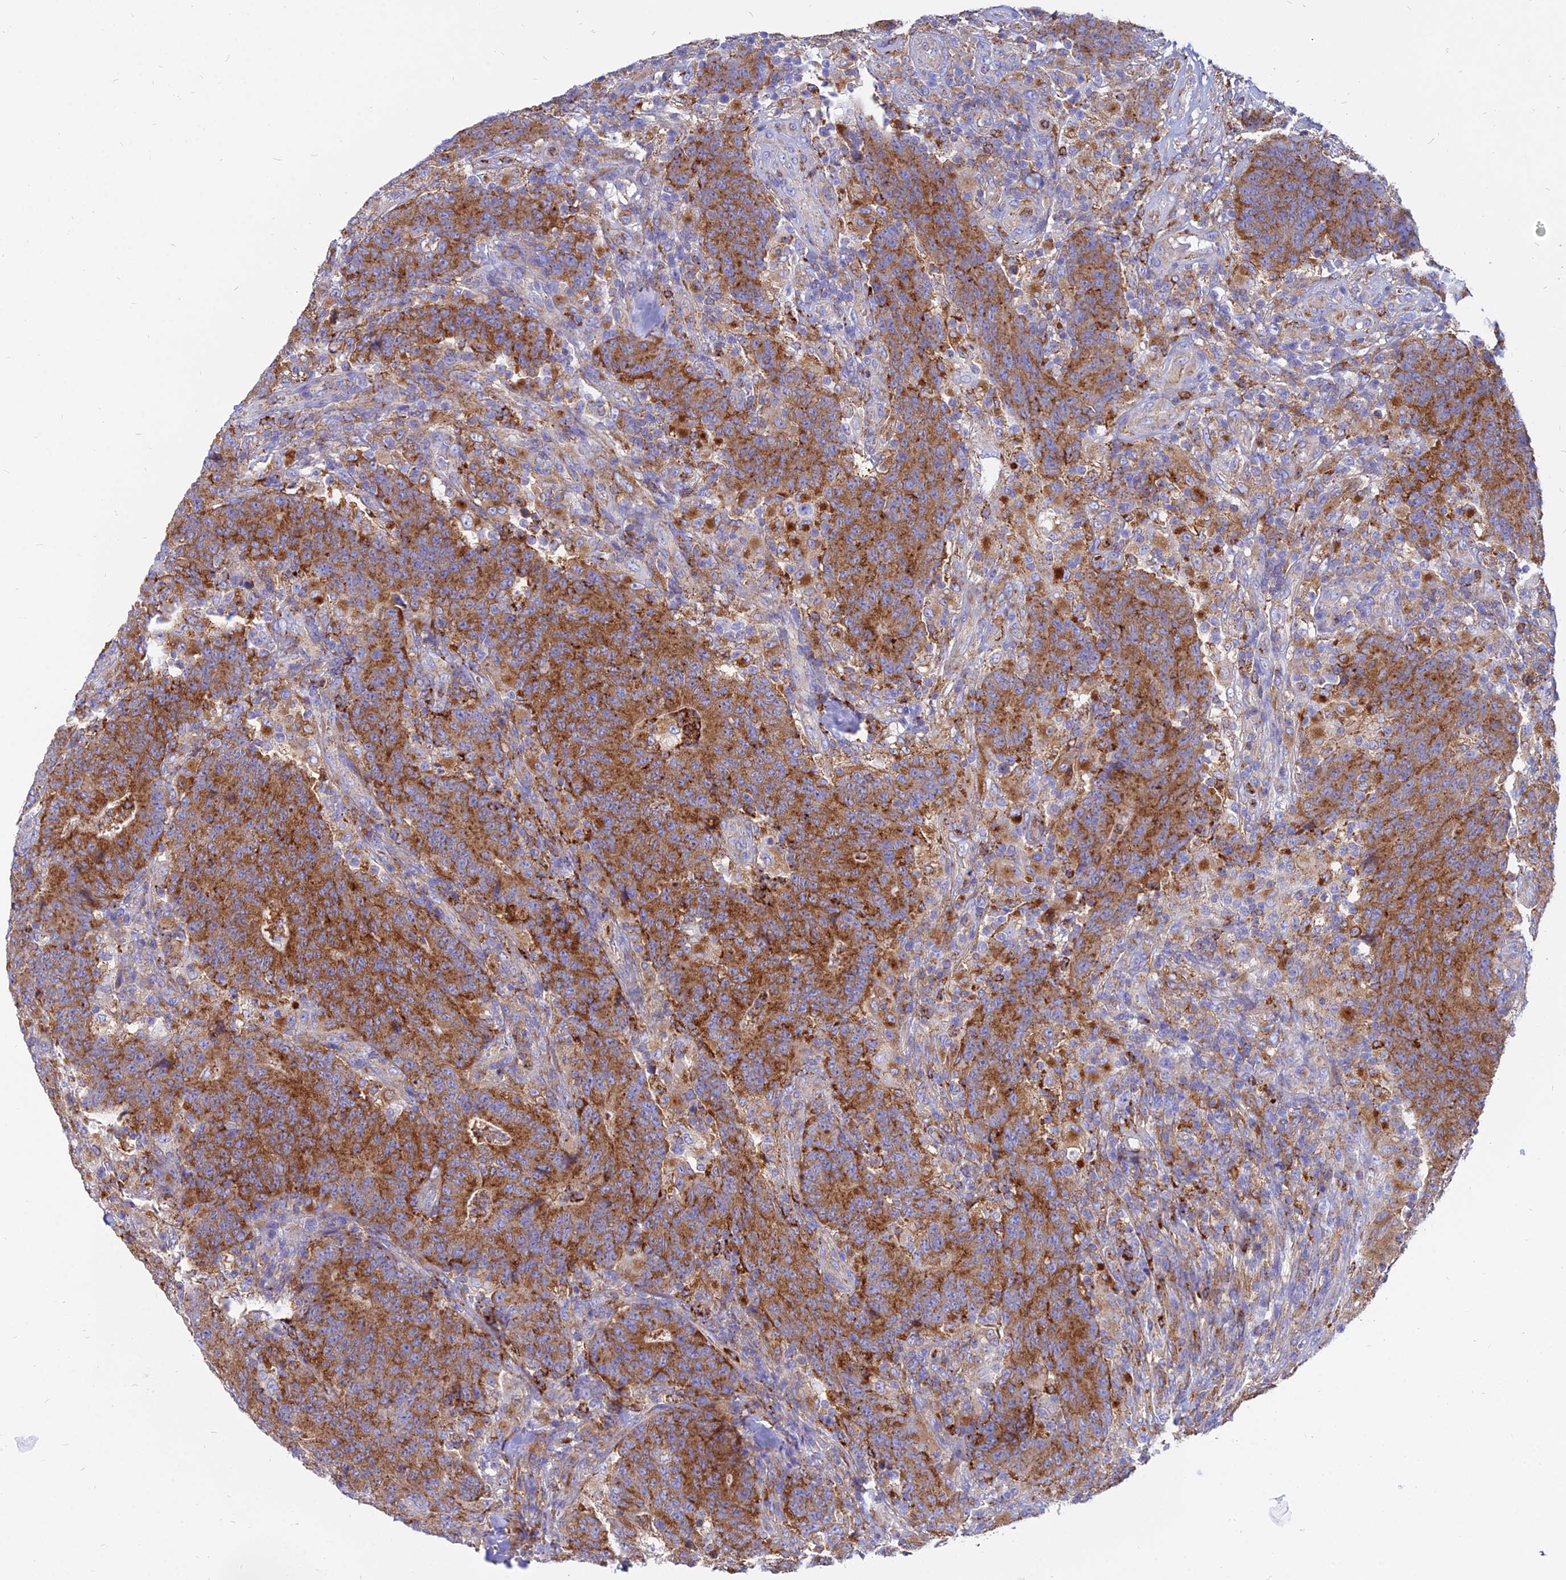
{"staining": {"intensity": "strong", "quantity": ">75%", "location": "cytoplasmic/membranous"}, "tissue": "colorectal cancer", "cell_type": "Tumor cells", "image_type": "cancer", "snomed": [{"axis": "morphology", "description": "Adenocarcinoma, NOS"}, {"axis": "topography", "description": "Colon"}], "caption": "Protein expression analysis of adenocarcinoma (colorectal) shows strong cytoplasmic/membranous positivity in about >75% of tumor cells.", "gene": "AGTRAP", "patient": {"sex": "female", "age": 75}}